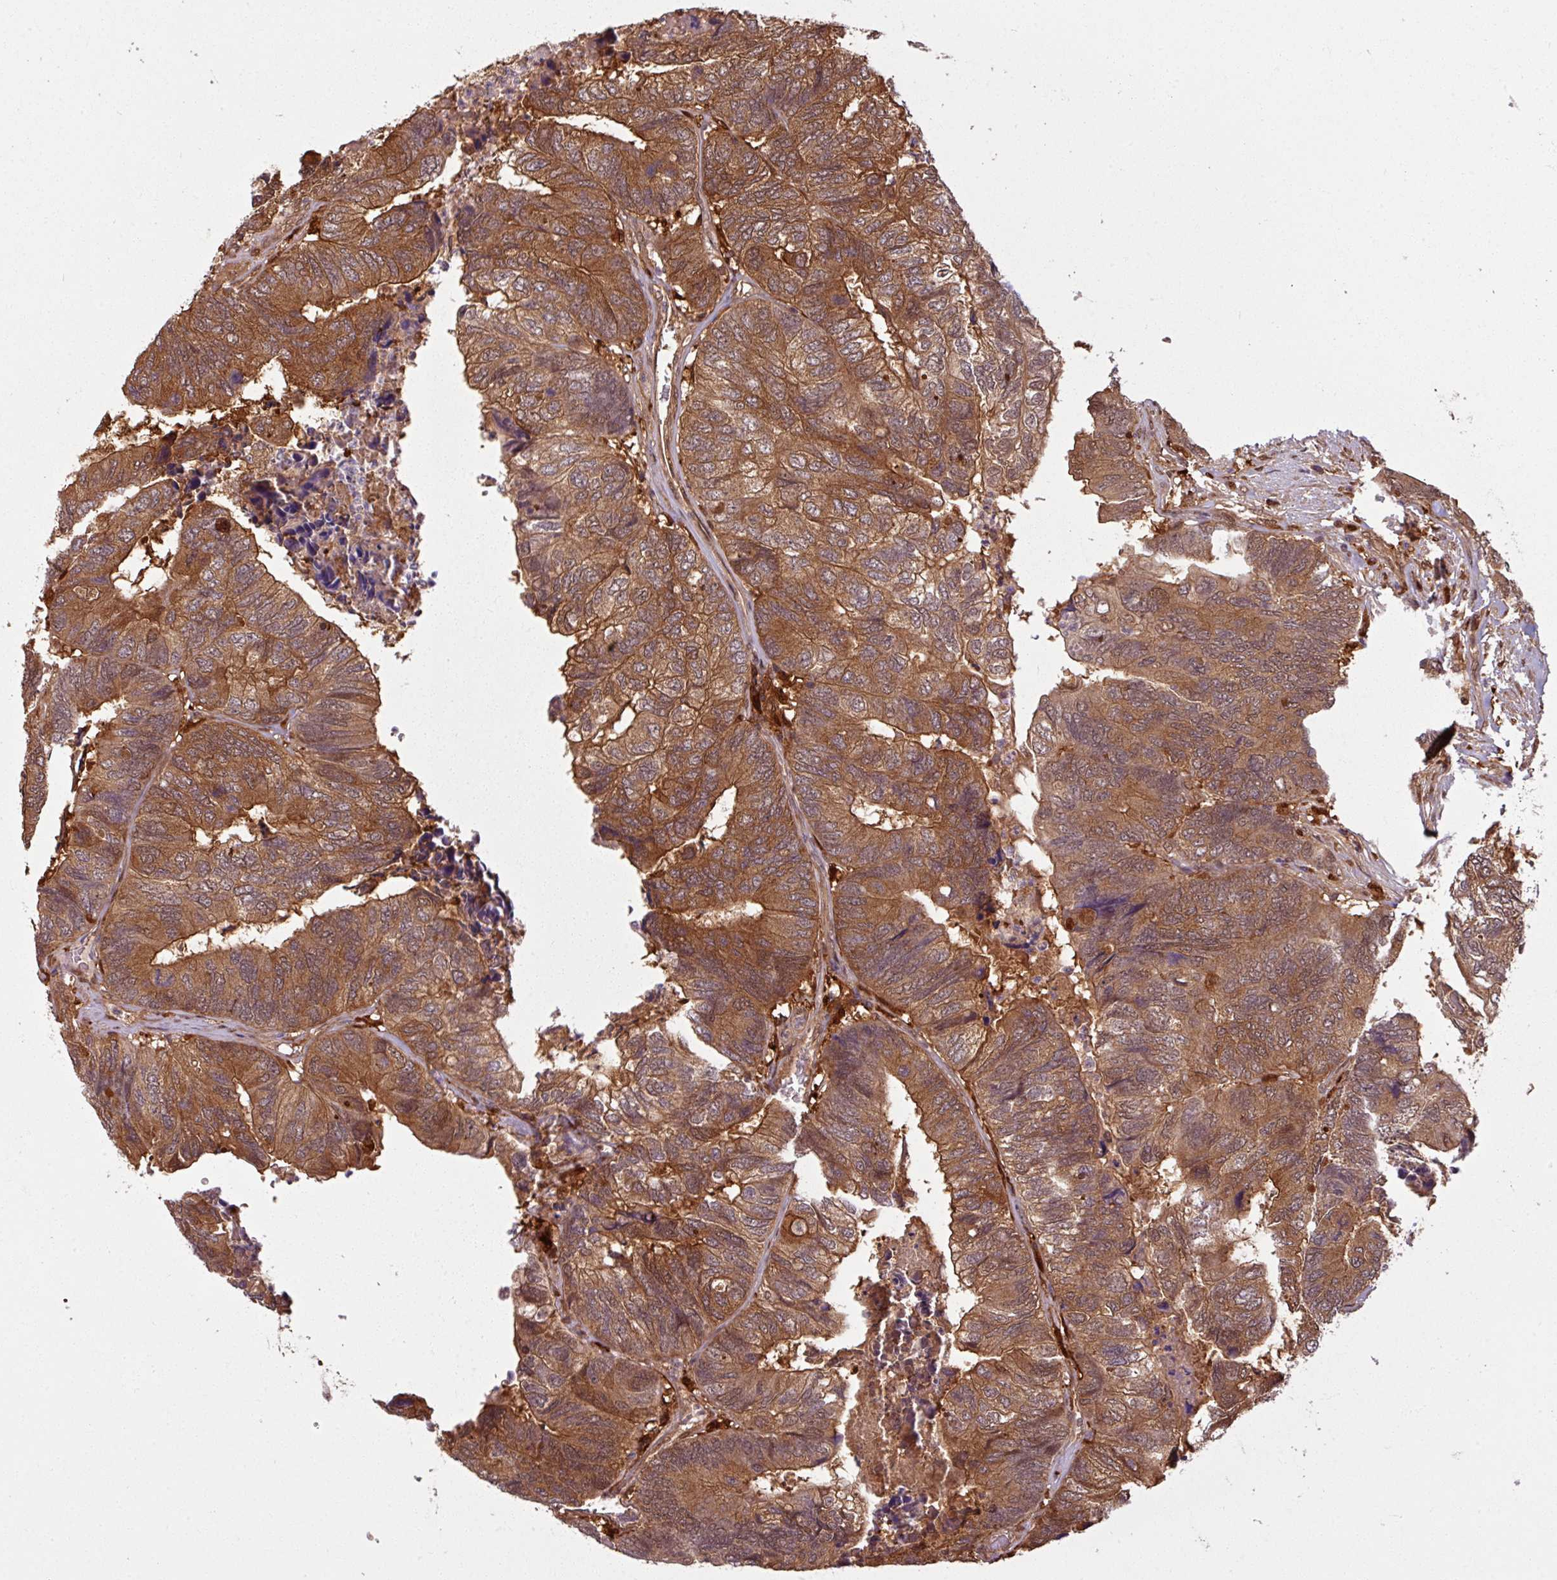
{"staining": {"intensity": "moderate", "quantity": ">75%", "location": "cytoplasmic/membranous"}, "tissue": "colorectal cancer", "cell_type": "Tumor cells", "image_type": "cancer", "snomed": [{"axis": "morphology", "description": "Adenocarcinoma, NOS"}, {"axis": "topography", "description": "Colon"}], "caption": "Colorectal cancer (adenocarcinoma) was stained to show a protein in brown. There is medium levels of moderate cytoplasmic/membranous expression in about >75% of tumor cells. Using DAB (3,3'-diaminobenzidine) (brown) and hematoxylin (blue) stains, captured at high magnification using brightfield microscopy.", "gene": "KCTD11", "patient": {"sex": "female", "age": 67}}